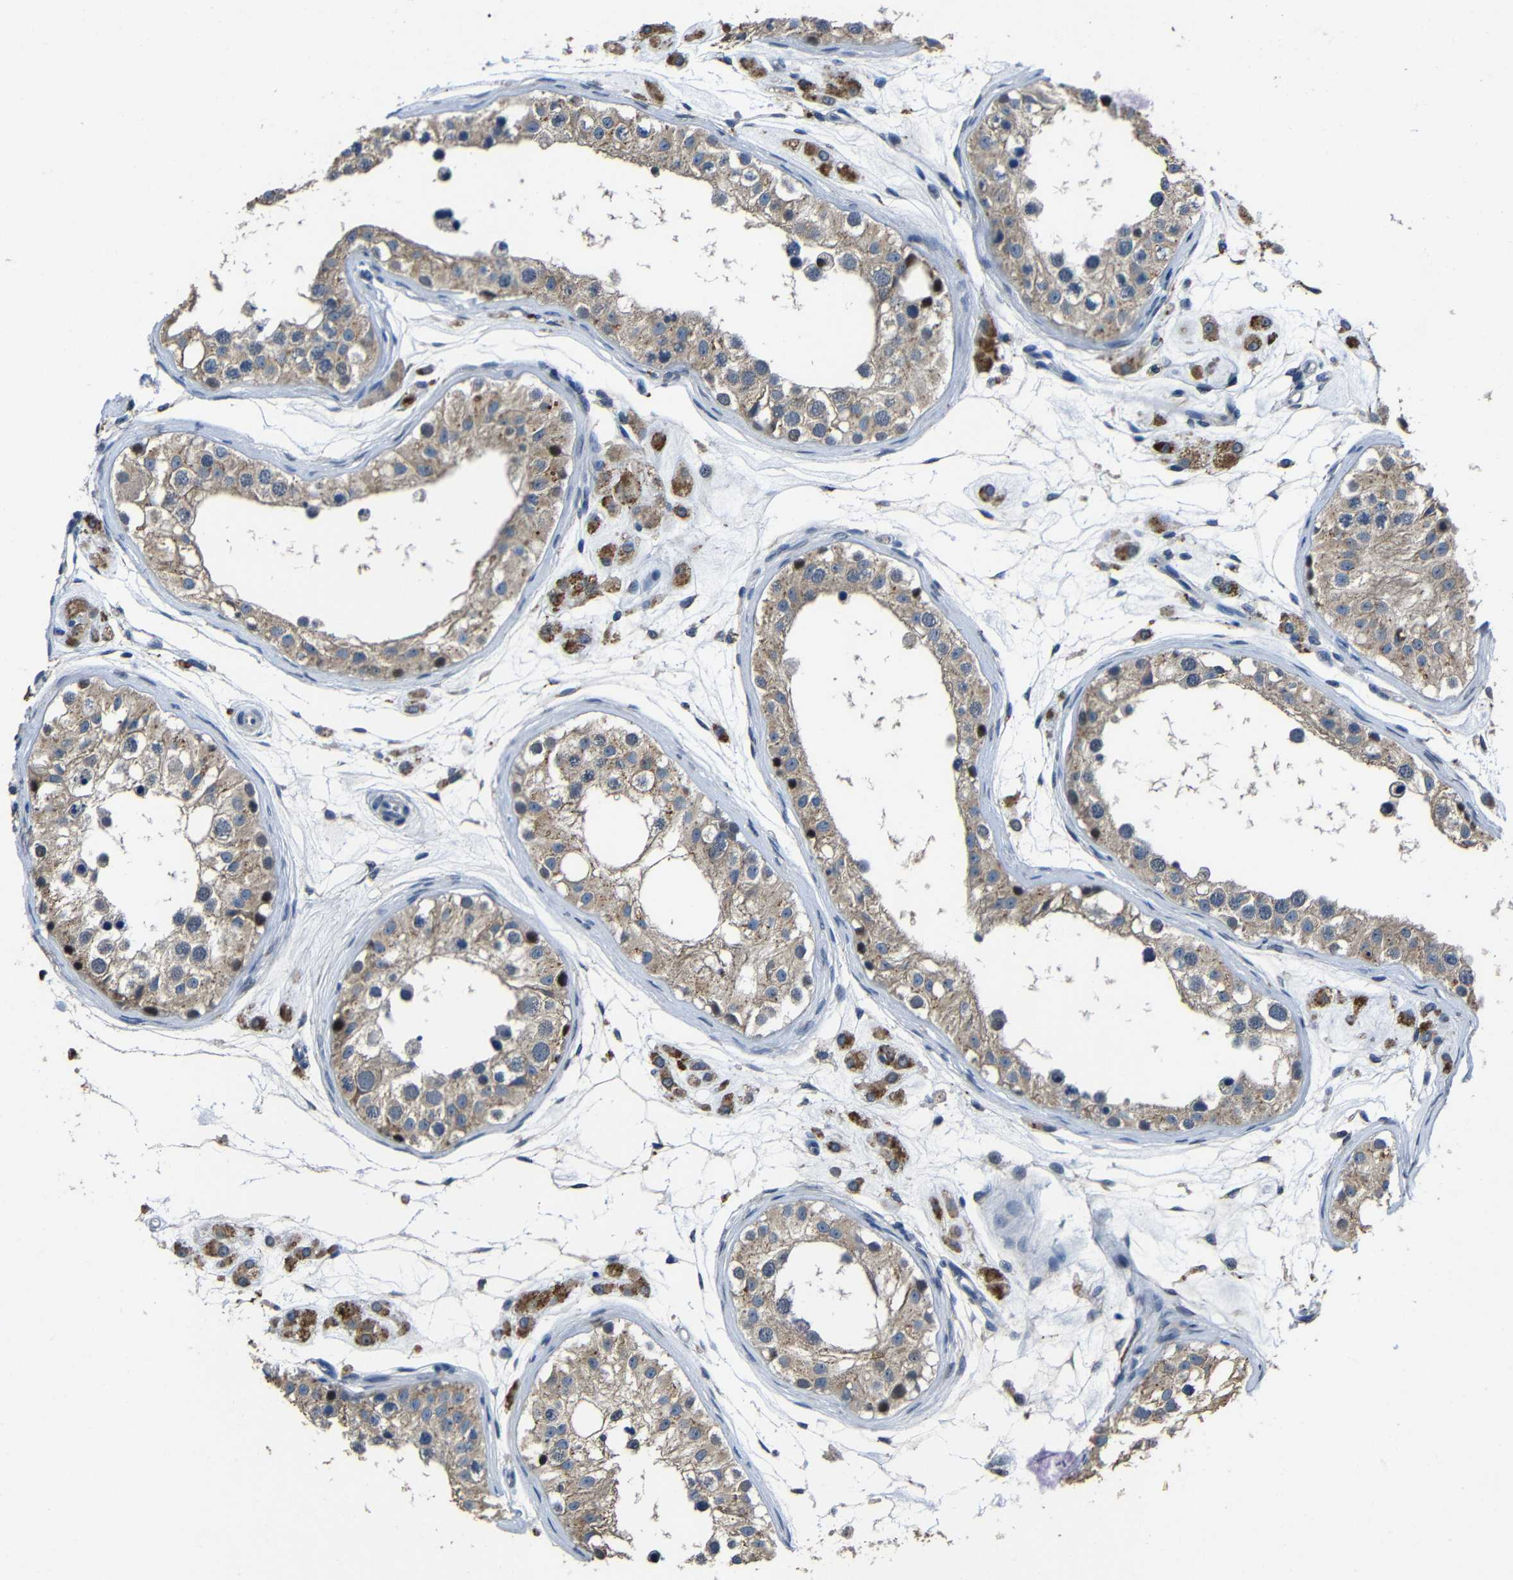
{"staining": {"intensity": "moderate", "quantity": ">75%", "location": "cytoplasmic/membranous"}, "tissue": "testis", "cell_type": "Cells in seminiferous ducts", "image_type": "normal", "snomed": [{"axis": "morphology", "description": "Normal tissue, NOS"}, {"axis": "morphology", "description": "Adenocarcinoma, metastatic, NOS"}, {"axis": "topography", "description": "Testis"}], "caption": "Approximately >75% of cells in seminiferous ducts in benign testis exhibit moderate cytoplasmic/membranous protein expression as visualized by brown immunohistochemical staining.", "gene": "C6orf89", "patient": {"sex": "male", "age": 26}}